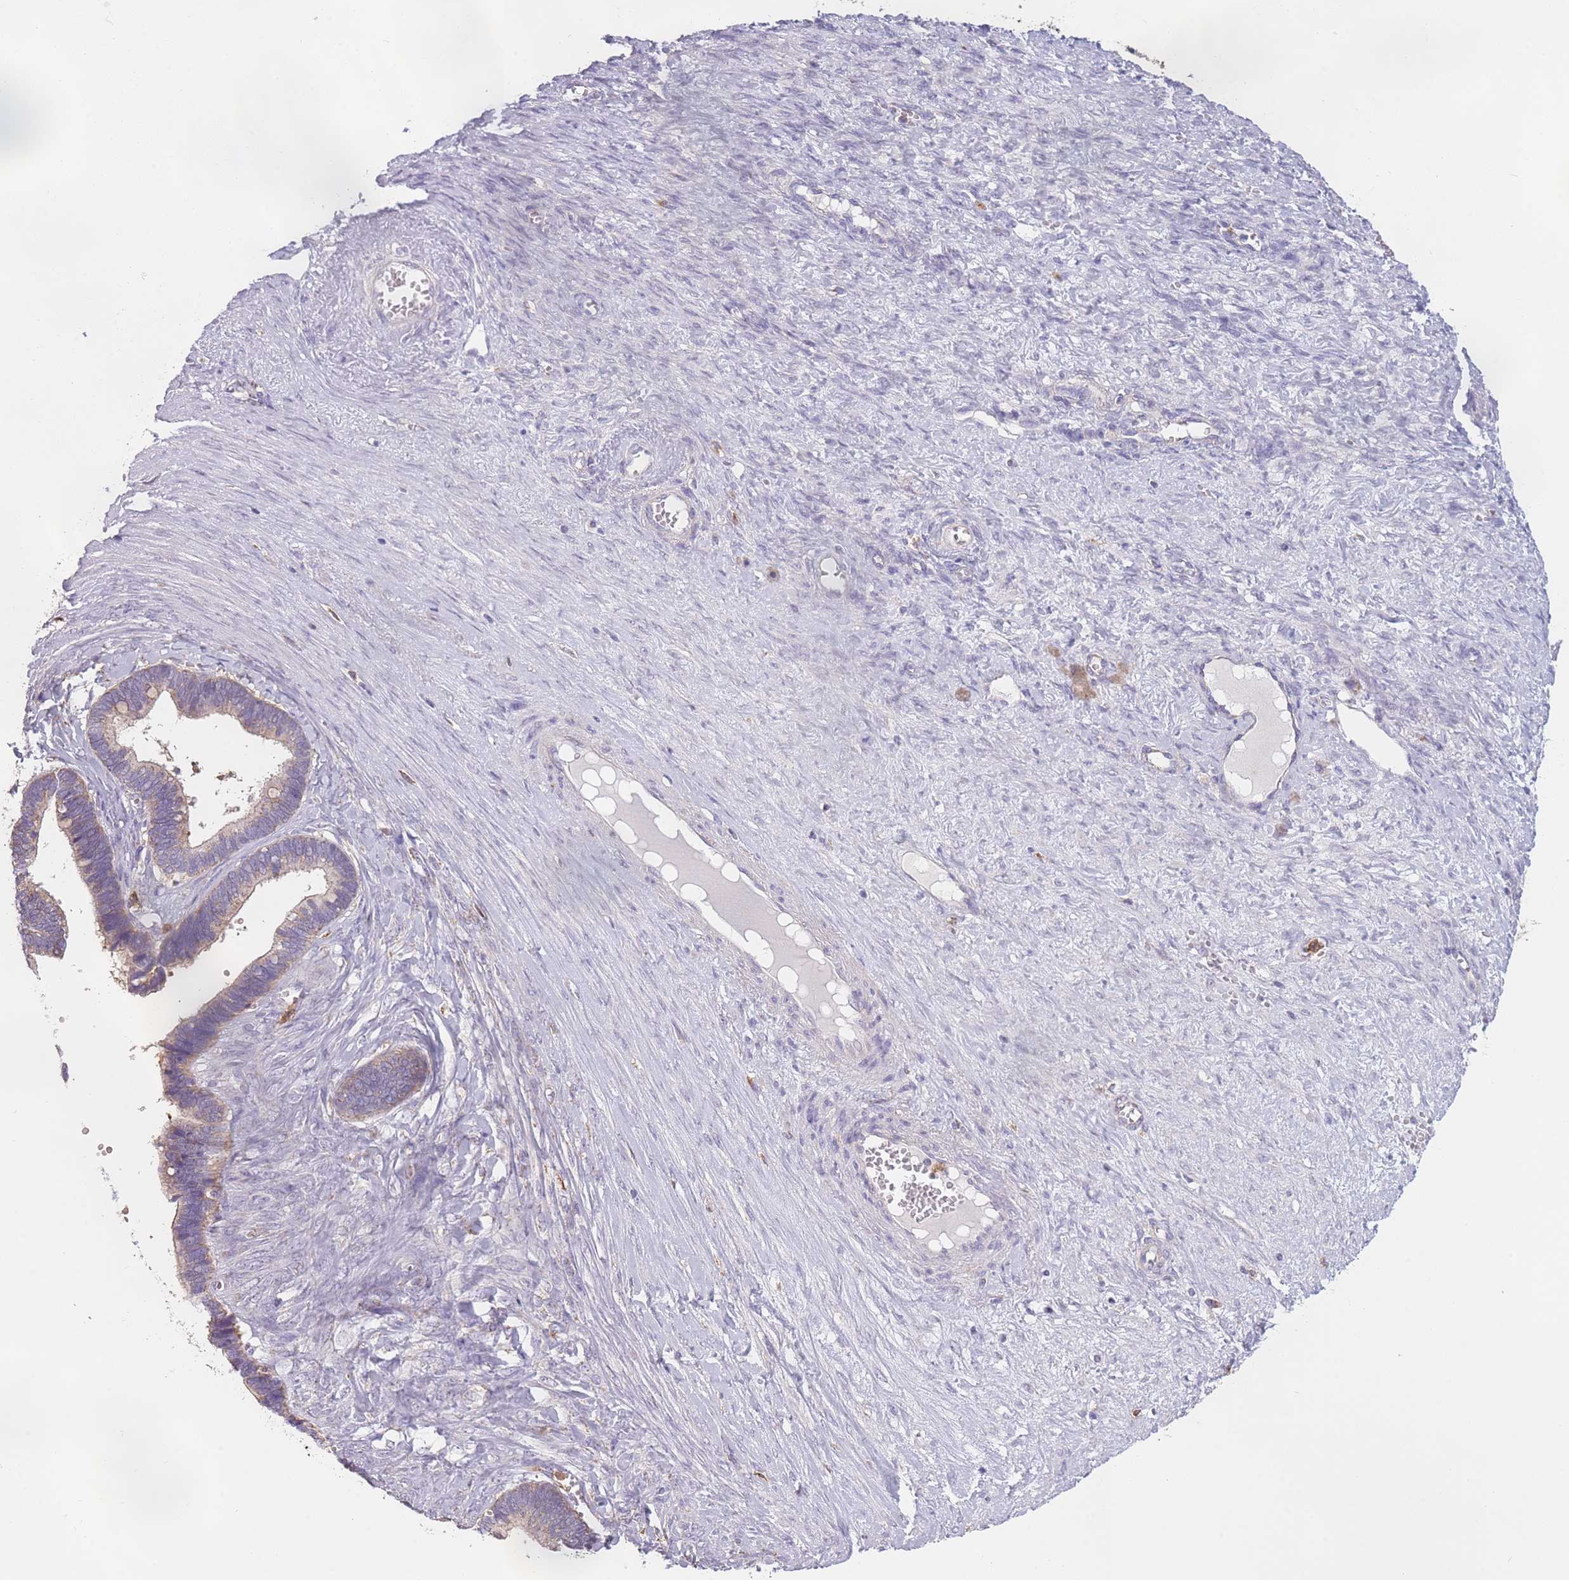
{"staining": {"intensity": "weak", "quantity": ">75%", "location": "cytoplasmic/membranous"}, "tissue": "ovarian cancer", "cell_type": "Tumor cells", "image_type": "cancer", "snomed": [{"axis": "morphology", "description": "Cystadenocarcinoma, serous, NOS"}, {"axis": "topography", "description": "Ovary"}], "caption": "DAB (3,3'-diaminobenzidine) immunohistochemical staining of human ovarian cancer exhibits weak cytoplasmic/membranous protein staining in about >75% of tumor cells. (Stains: DAB (3,3'-diaminobenzidine) in brown, nuclei in blue, Microscopy: brightfield microscopy at high magnification).", "gene": "PRAM1", "patient": {"sex": "female", "age": 56}}